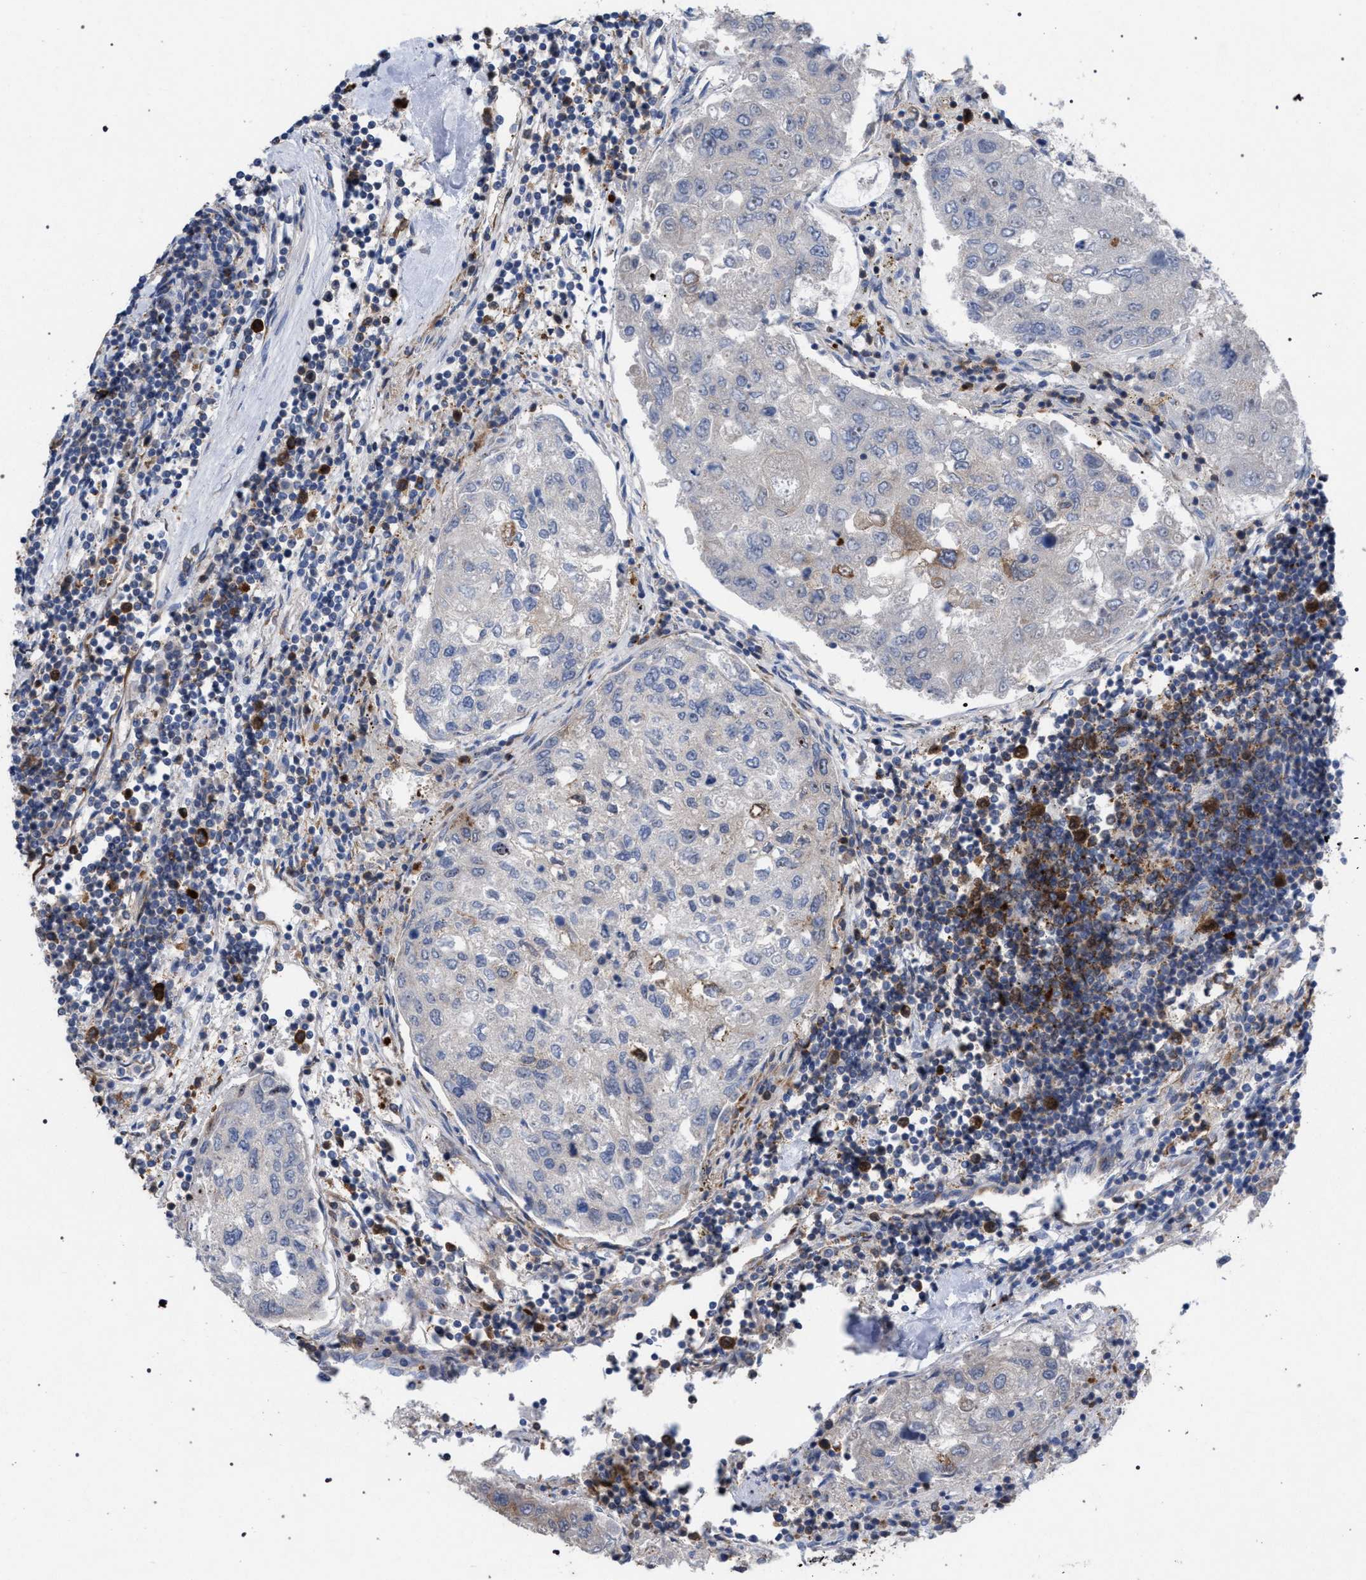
{"staining": {"intensity": "weak", "quantity": "<25%", "location": "cytoplasmic/membranous"}, "tissue": "urothelial cancer", "cell_type": "Tumor cells", "image_type": "cancer", "snomed": [{"axis": "morphology", "description": "Urothelial carcinoma, High grade"}, {"axis": "topography", "description": "Lymph node"}, {"axis": "topography", "description": "Urinary bladder"}], "caption": "The image exhibits no significant staining in tumor cells of urothelial cancer.", "gene": "CDR2L", "patient": {"sex": "male", "age": 51}}